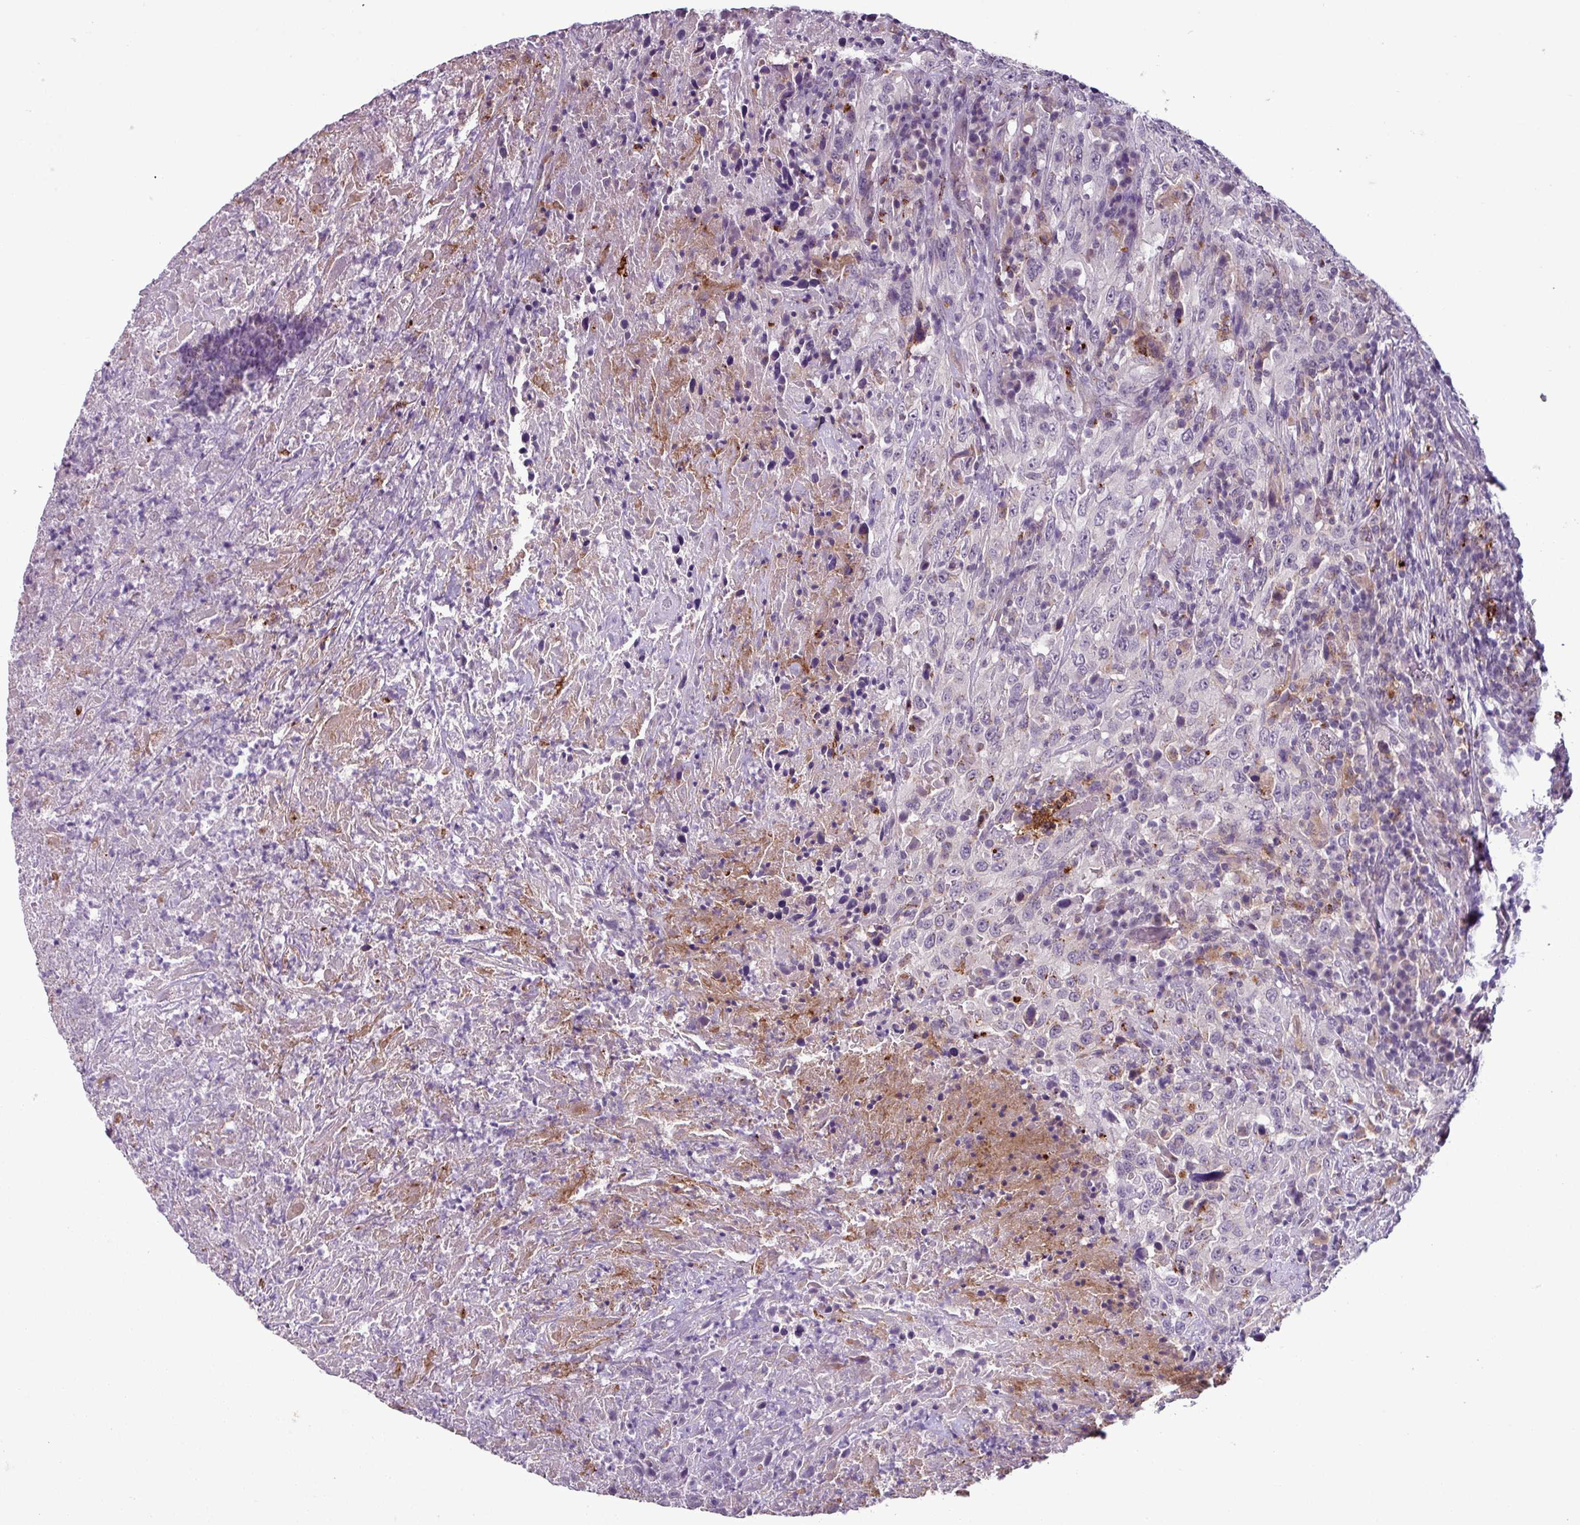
{"staining": {"intensity": "negative", "quantity": "none", "location": "none"}, "tissue": "urothelial cancer", "cell_type": "Tumor cells", "image_type": "cancer", "snomed": [{"axis": "morphology", "description": "Urothelial carcinoma, High grade"}, {"axis": "topography", "description": "Urinary bladder"}], "caption": "DAB (3,3'-diaminobenzidine) immunohistochemical staining of urothelial cancer demonstrates no significant expression in tumor cells.", "gene": "C9orf24", "patient": {"sex": "male", "age": 61}}